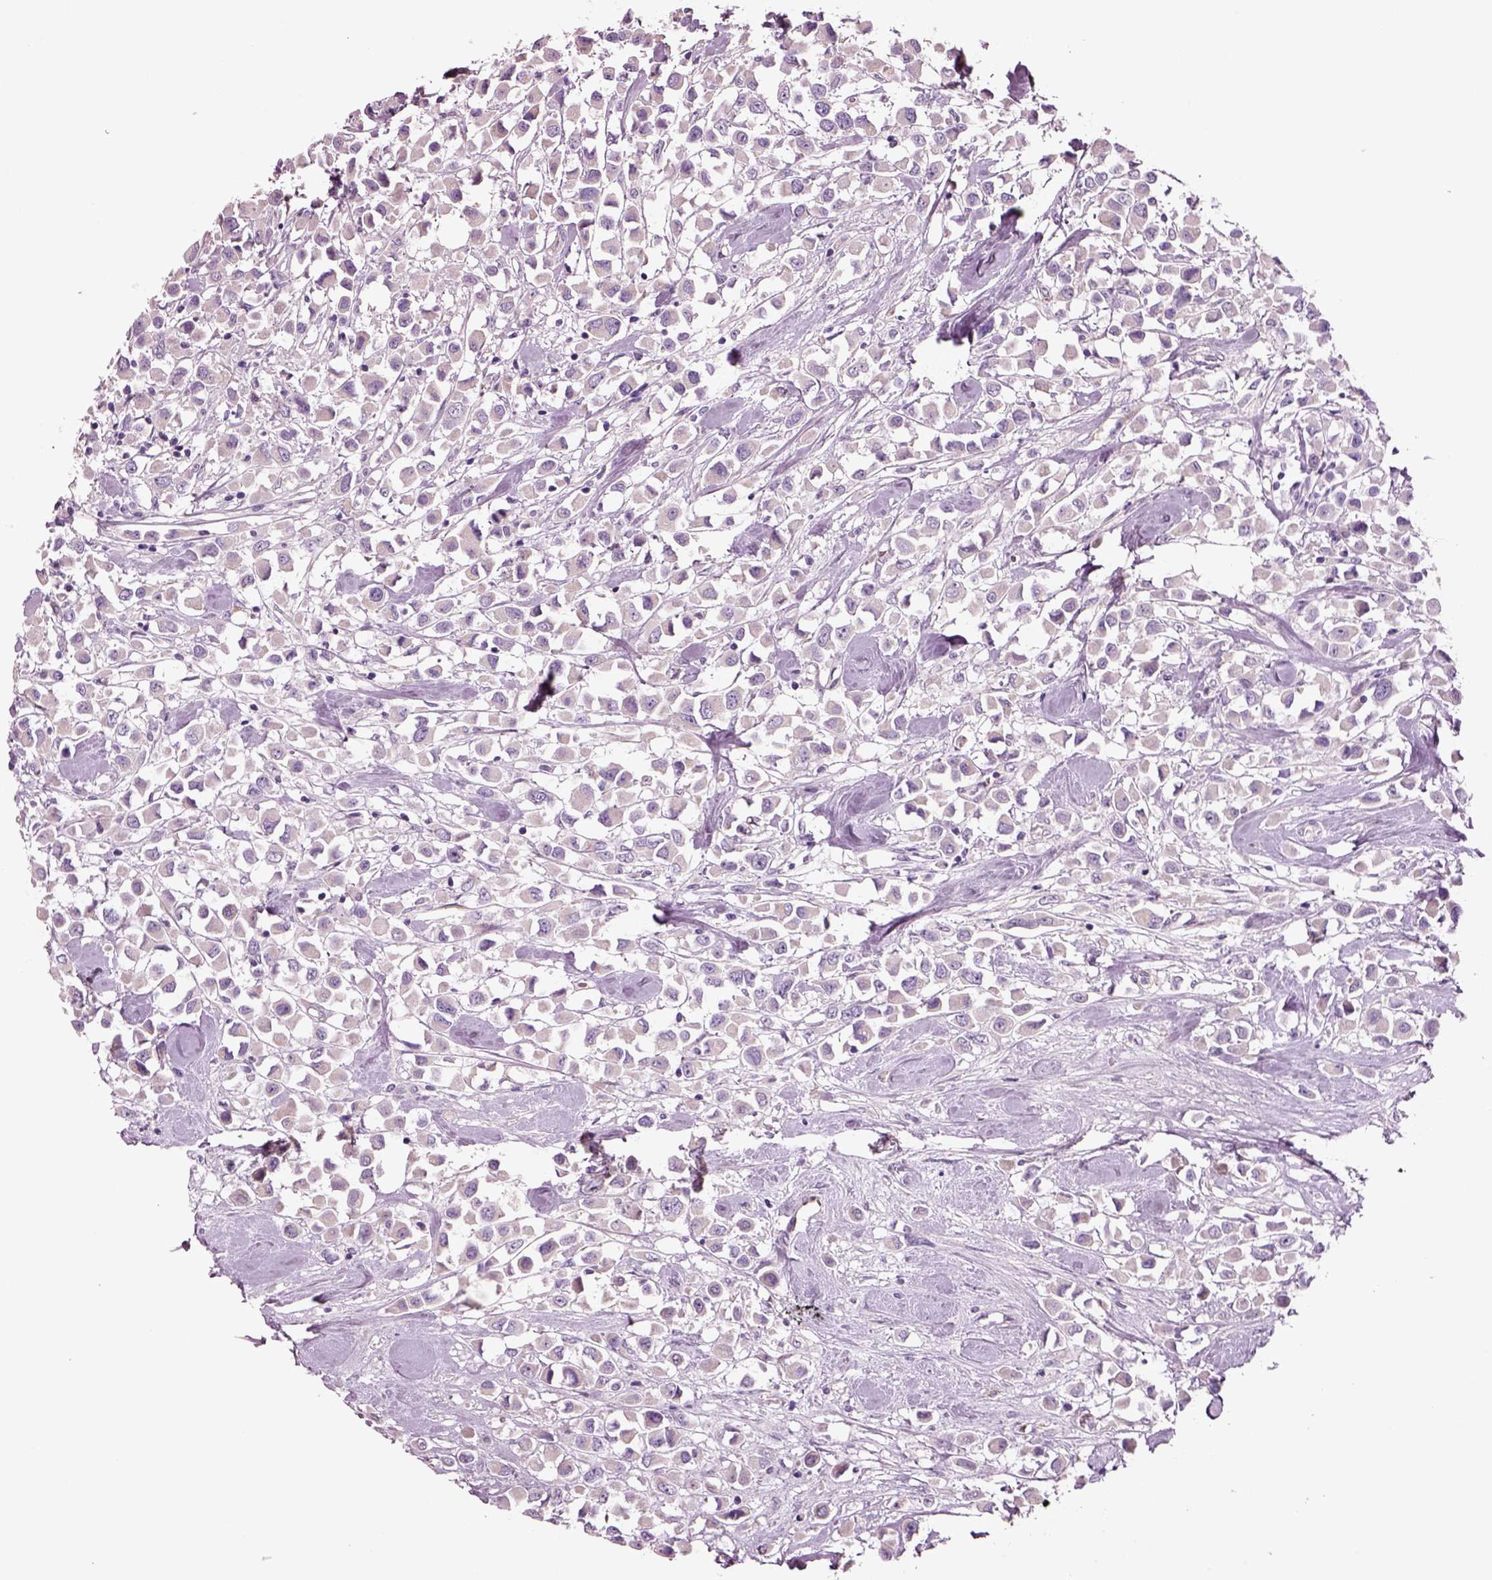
{"staining": {"intensity": "negative", "quantity": "none", "location": "none"}, "tissue": "breast cancer", "cell_type": "Tumor cells", "image_type": "cancer", "snomed": [{"axis": "morphology", "description": "Duct carcinoma"}, {"axis": "topography", "description": "Breast"}], "caption": "Immunohistochemical staining of human breast cancer (intraductal carcinoma) shows no significant staining in tumor cells.", "gene": "PLPP7", "patient": {"sex": "female", "age": 61}}